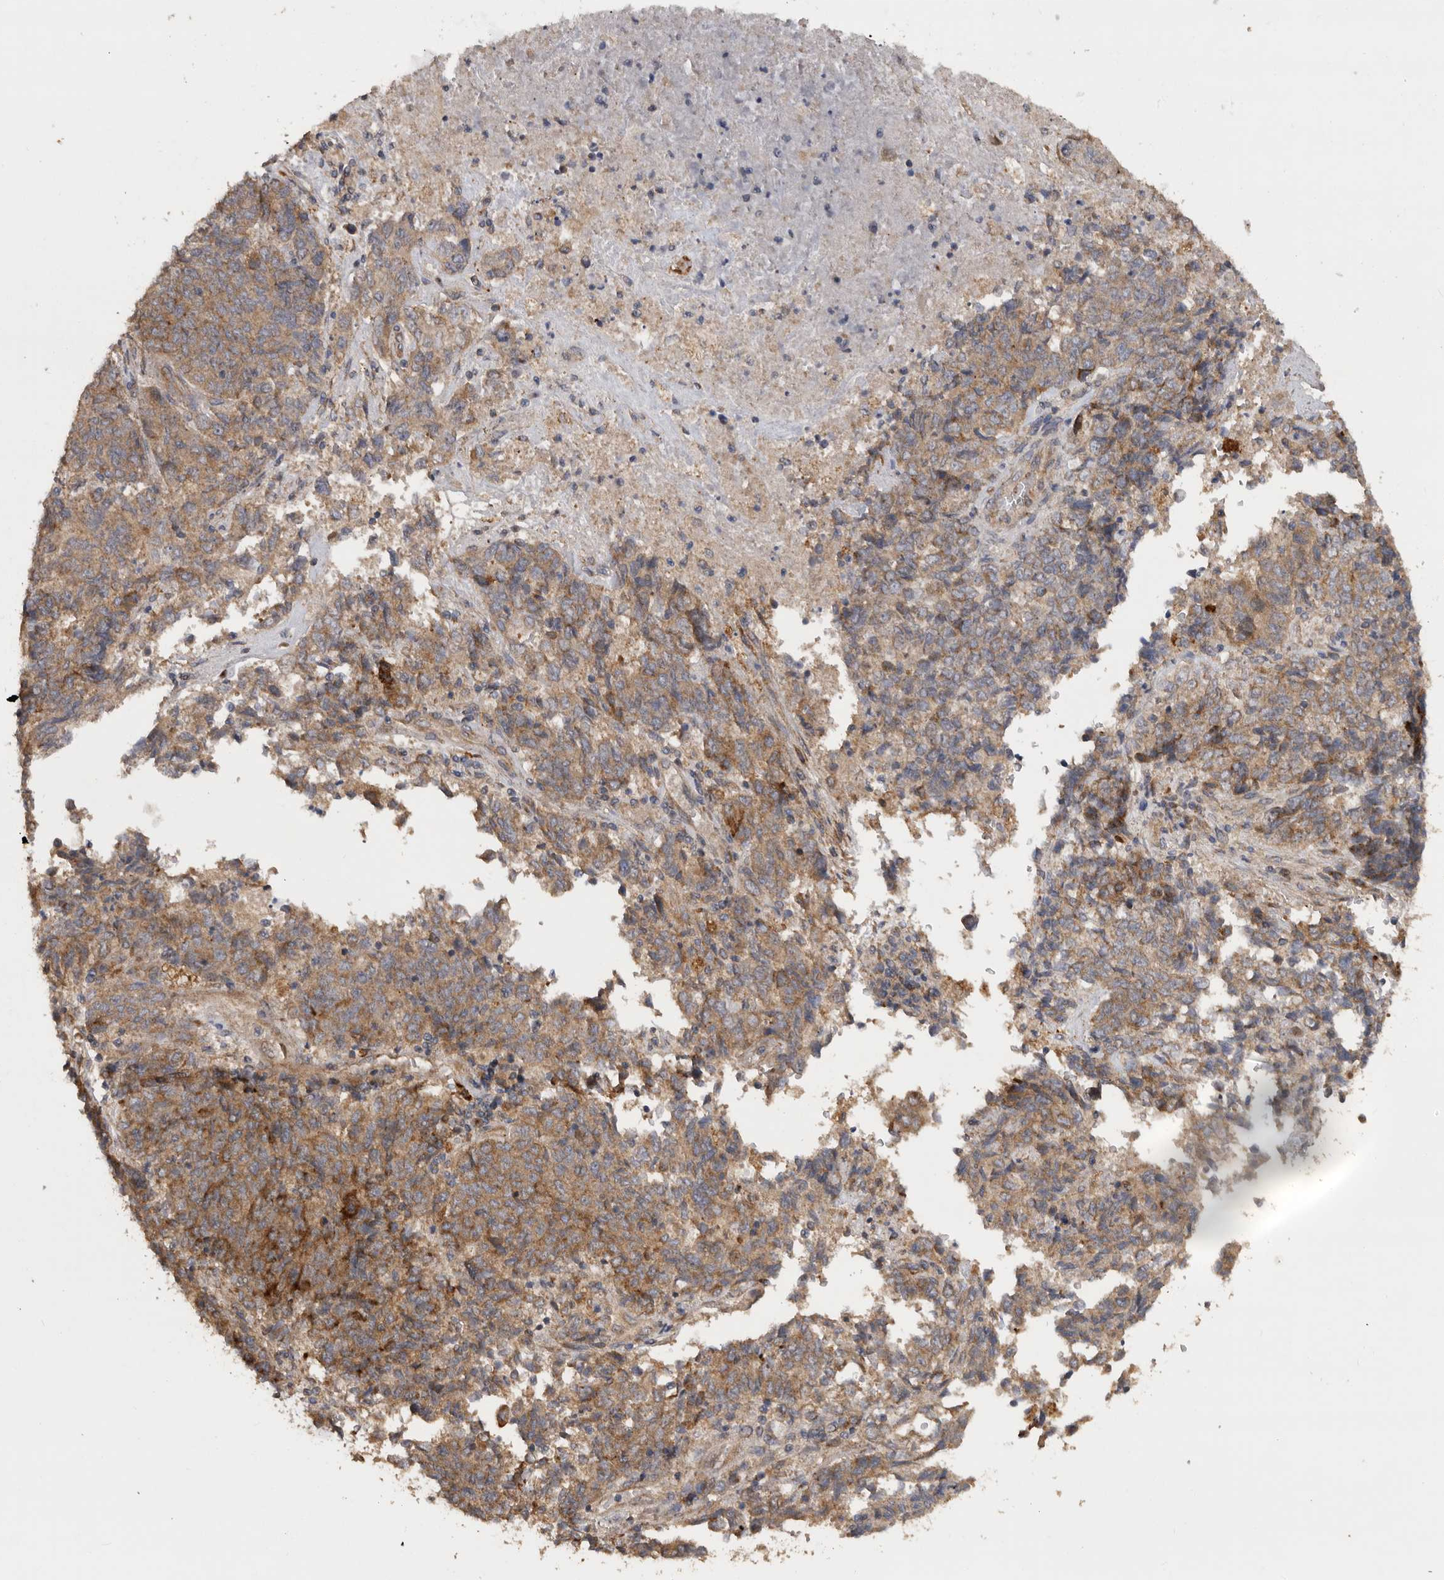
{"staining": {"intensity": "moderate", "quantity": ">75%", "location": "cytoplasmic/membranous"}, "tissue": "endometrial cancer", "cell_type": "Tumor cells", "image_type": "cancer", "snomed": [{"axis": "morphology", "description": "Adenocarcinoma, NOS"}, {"axis": "topography", "description": "Endometrium"}], "caption": "The immunohistochemical stain highlights moderate cytoplasmic/membranous expression in tumor cells of endometrial cancer (adenocarcinoma) tissue.", "gene": "PODXL2", "patient": {"sex": "female", "age": 80}}